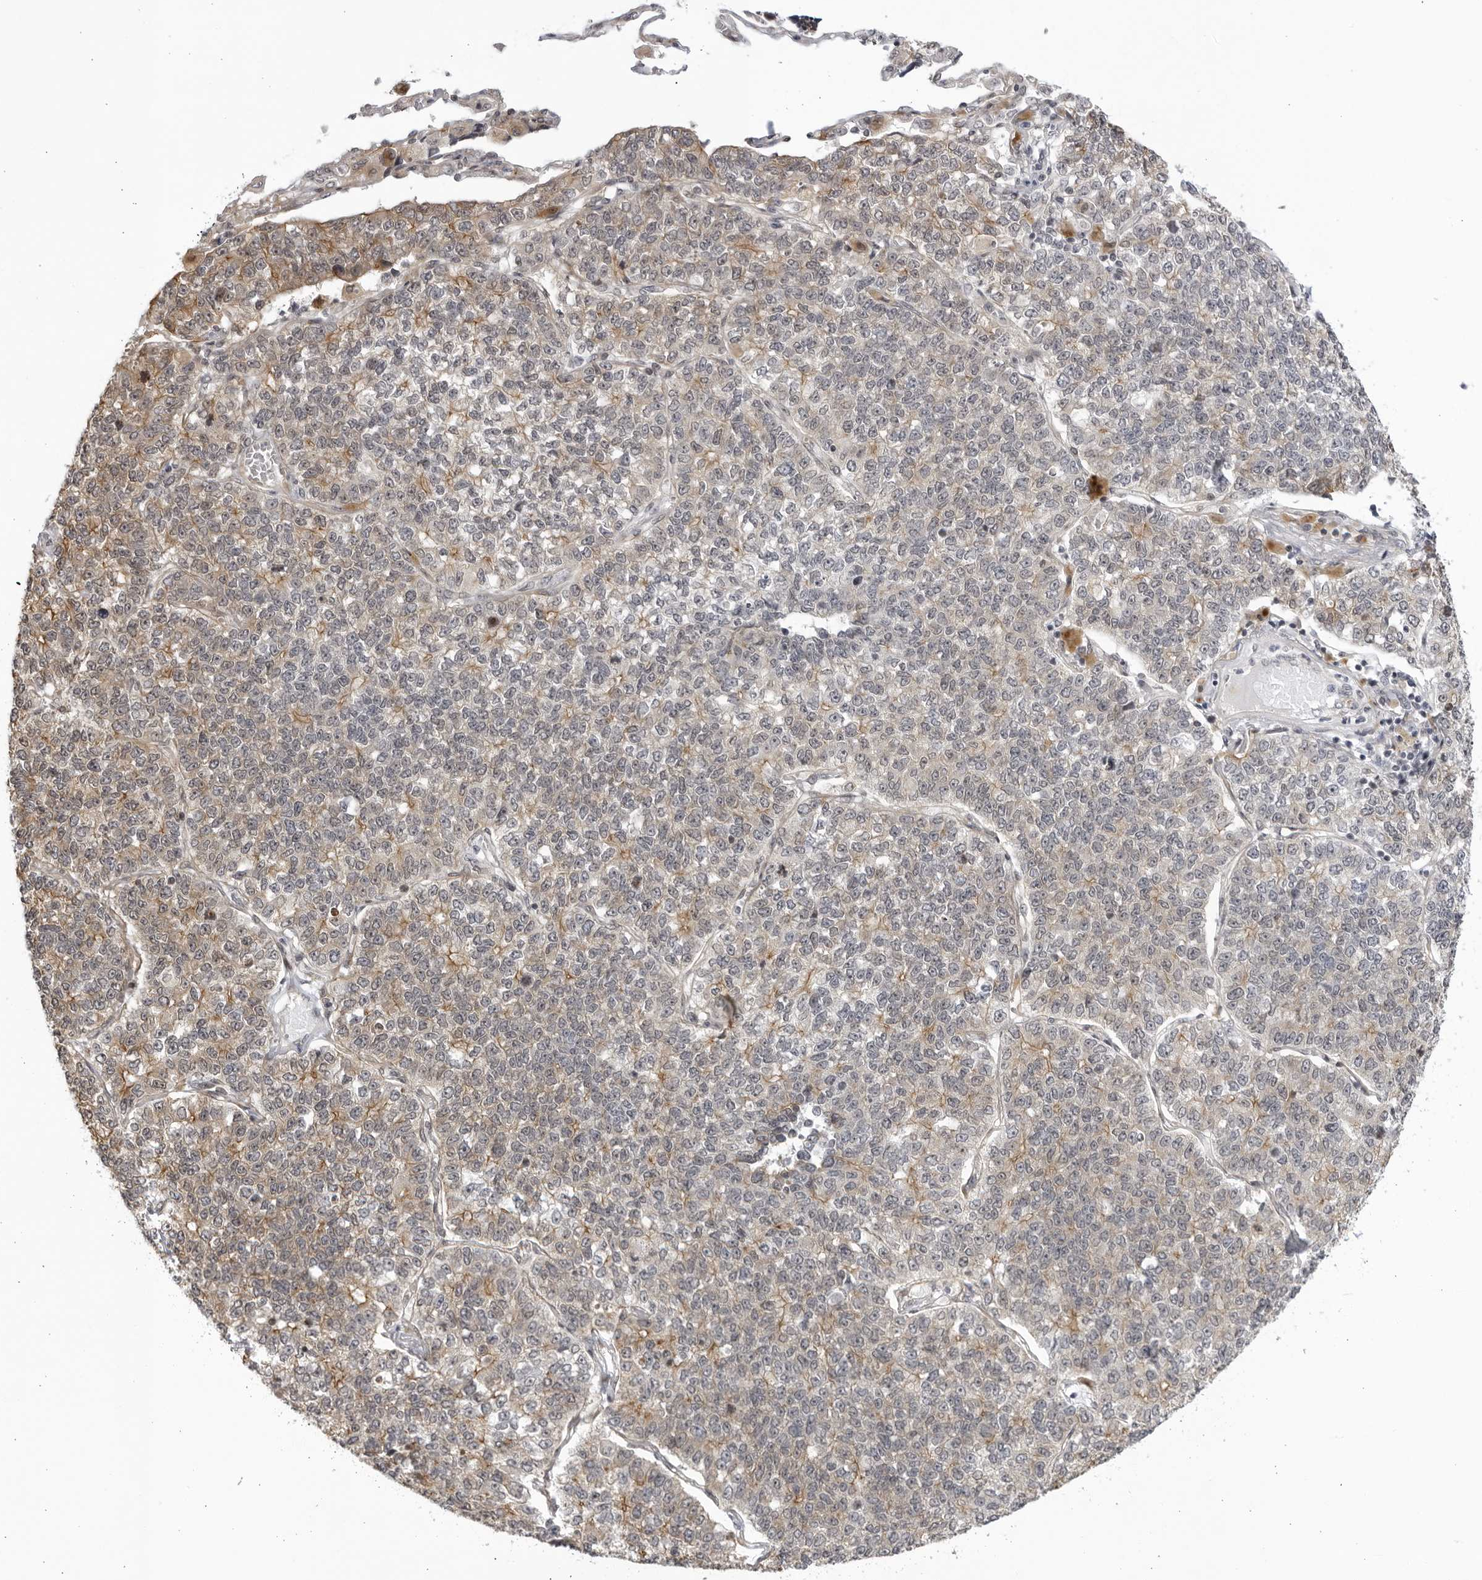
{"staining": {"intensity": "weak", "quantity": "25%-75%", "location": "cytoplasmic/membranous"}, "tissue": "lung cancer", "cell_type": "Tumor cells", "image_type": "cancer", "snomed": [{"axis": "morphology", "description": "Adenocarcinoma, NOS"}, {"axis": "topography", "description": "Lung"}], "caption": "Protein expression analysis of lung cancer (adenocarcinoma) reveals weak cytoplasmic/membranous positivity in about 25%-75% of tumor cells.", "gene": "CNBD1", "patient": {"sex": "male", "age": 49}}